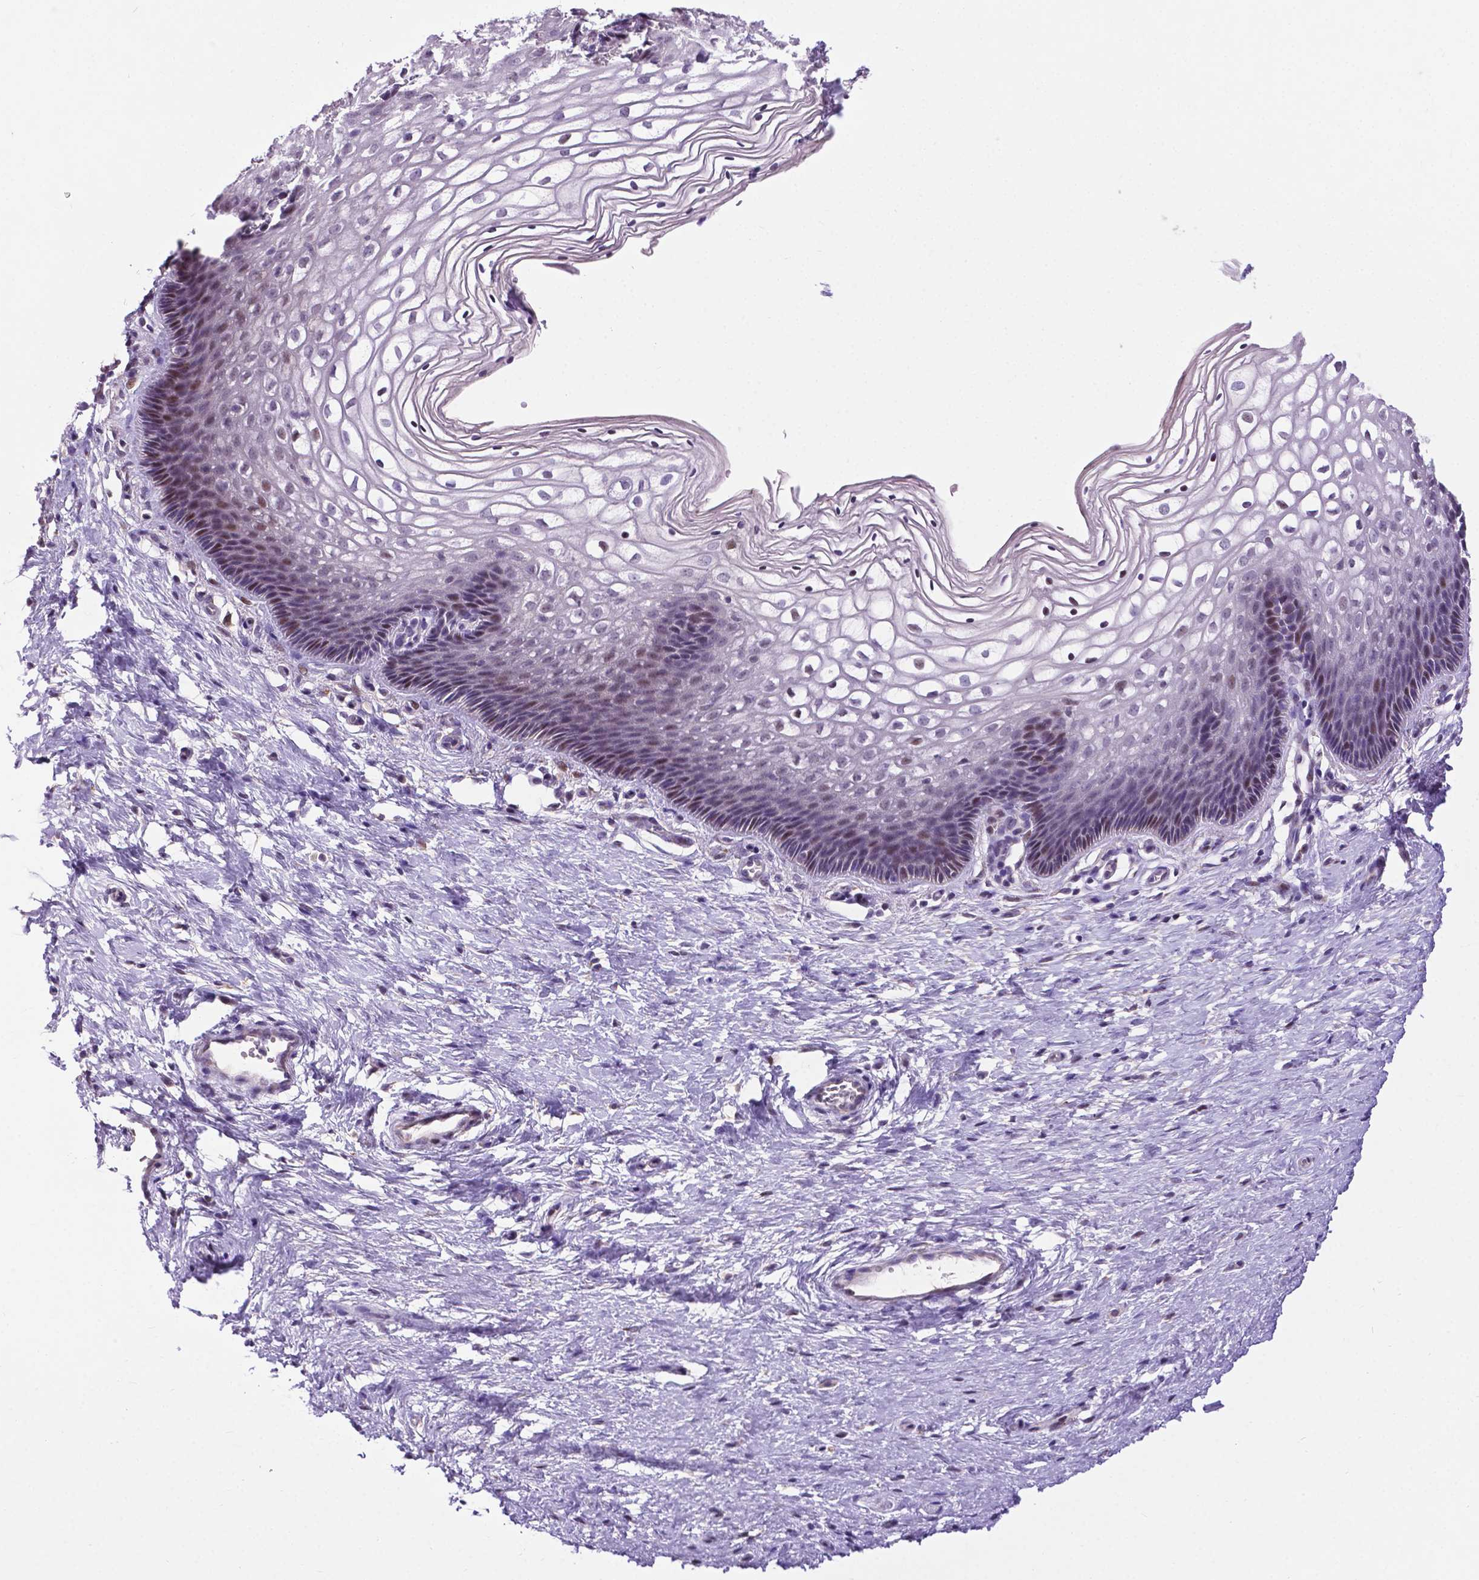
{"staining": {"intensity": "weak", "quantity": "<25%", "location": "cytoplasmic/membranous"}, "tissue": "cervix", "cell_type": "Glandular cells", "image_type": "normal", "snomed": [{"axis": "morphology", "description": "Normal tissue, NOS"}, {"axis": "topography", "description": "Cervix"}], "caption": "A micrograph of cervix stained for a protein displays no brown staining in glandular cells.", "gene": "SMAD2", "patient": {"sex": "female", "age": 34}}